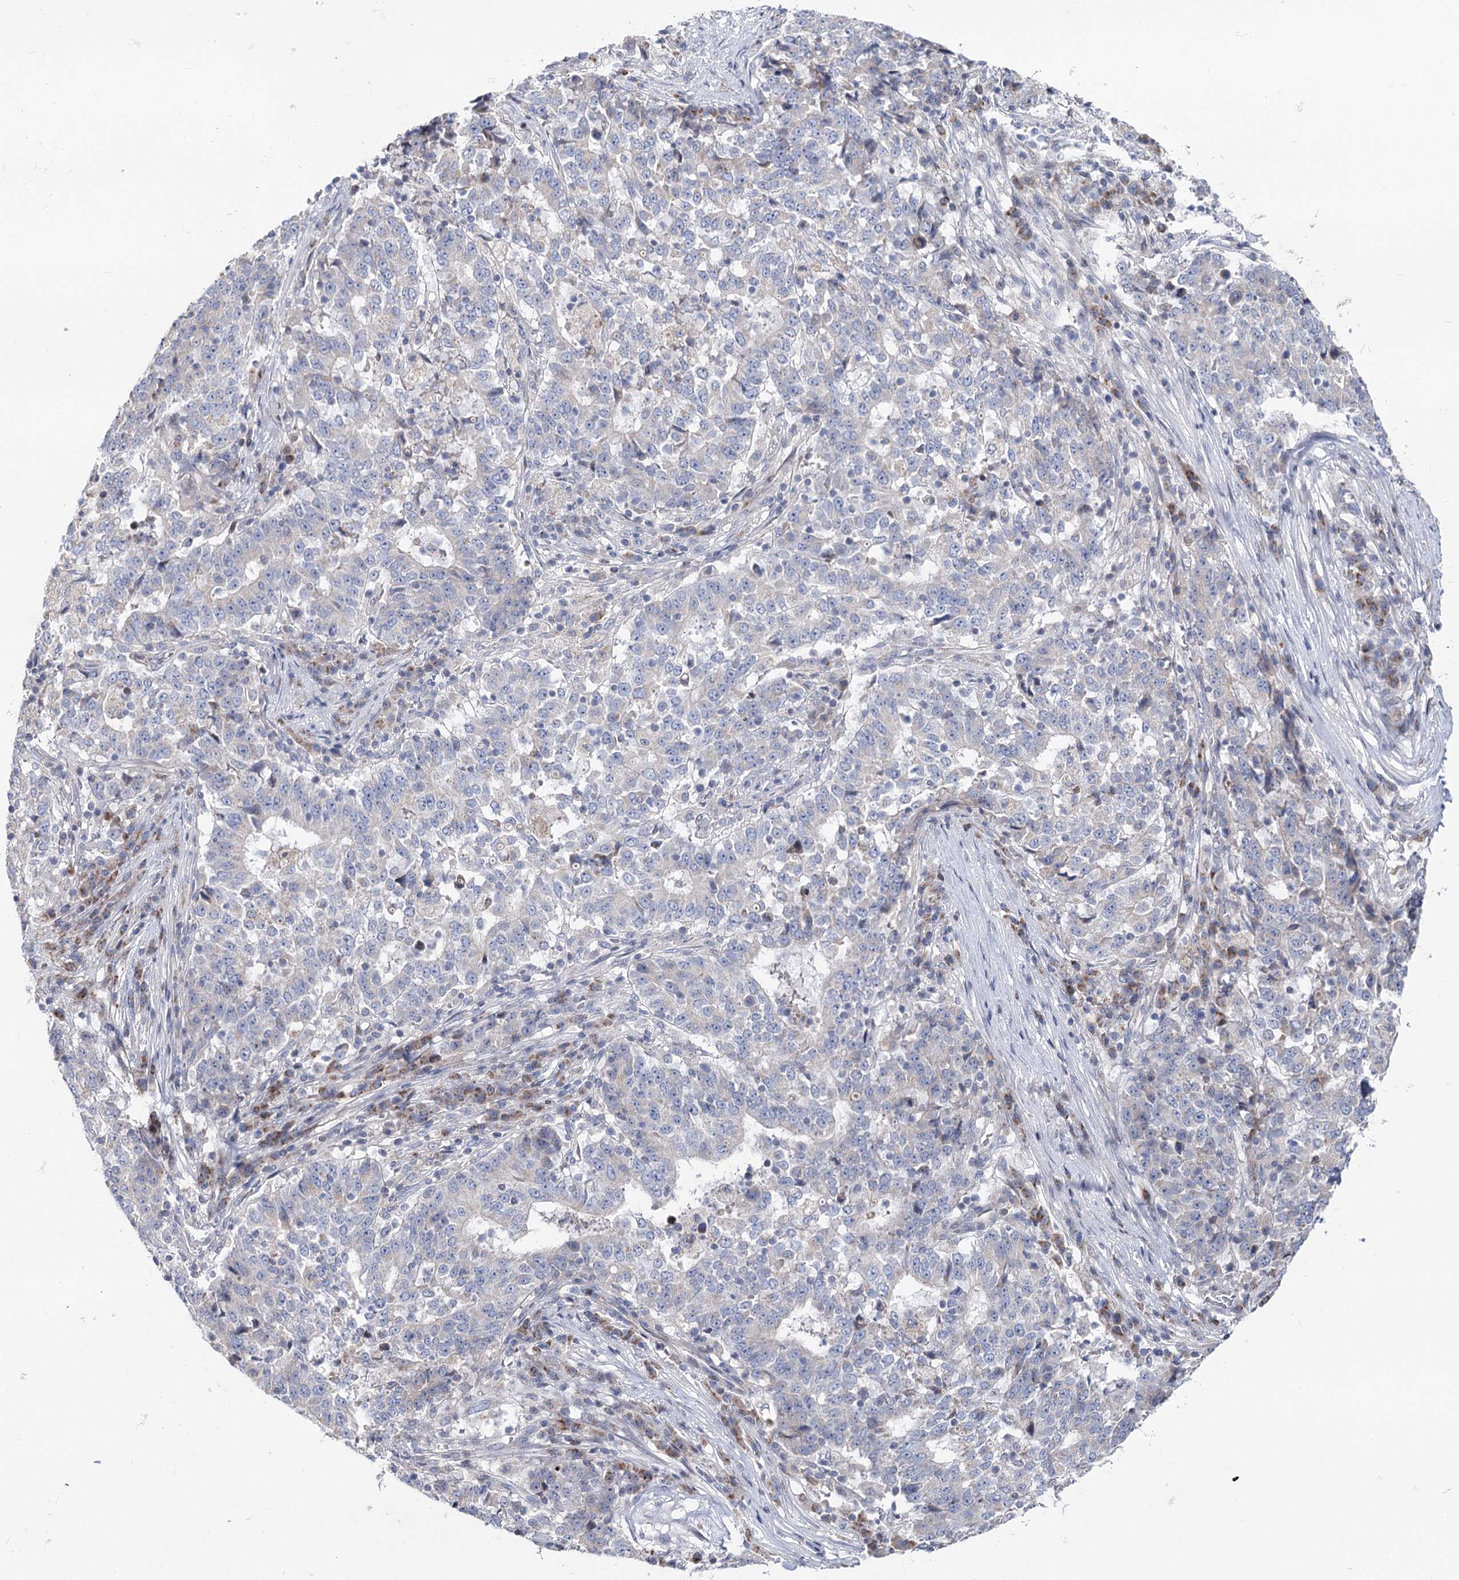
{"staining": {"intensity": "negative", "quantity": "none", "location": "none"}, "tissue": "stomach cancer", "cell_type": "Tumor cells", "image_type": "cancer", "snomed": [{"axis": "morphology", "description": "Adenocarcinoma, NOS"}, {"axis": "topography", "description": "Stomach"}], "caption": "The immunohistochemistry photomicrograph has no significant staining in tumor cells of stomach cancer tissue.", "gene": "PTGR1", "patient": {"sex": "male", "age": 59}}